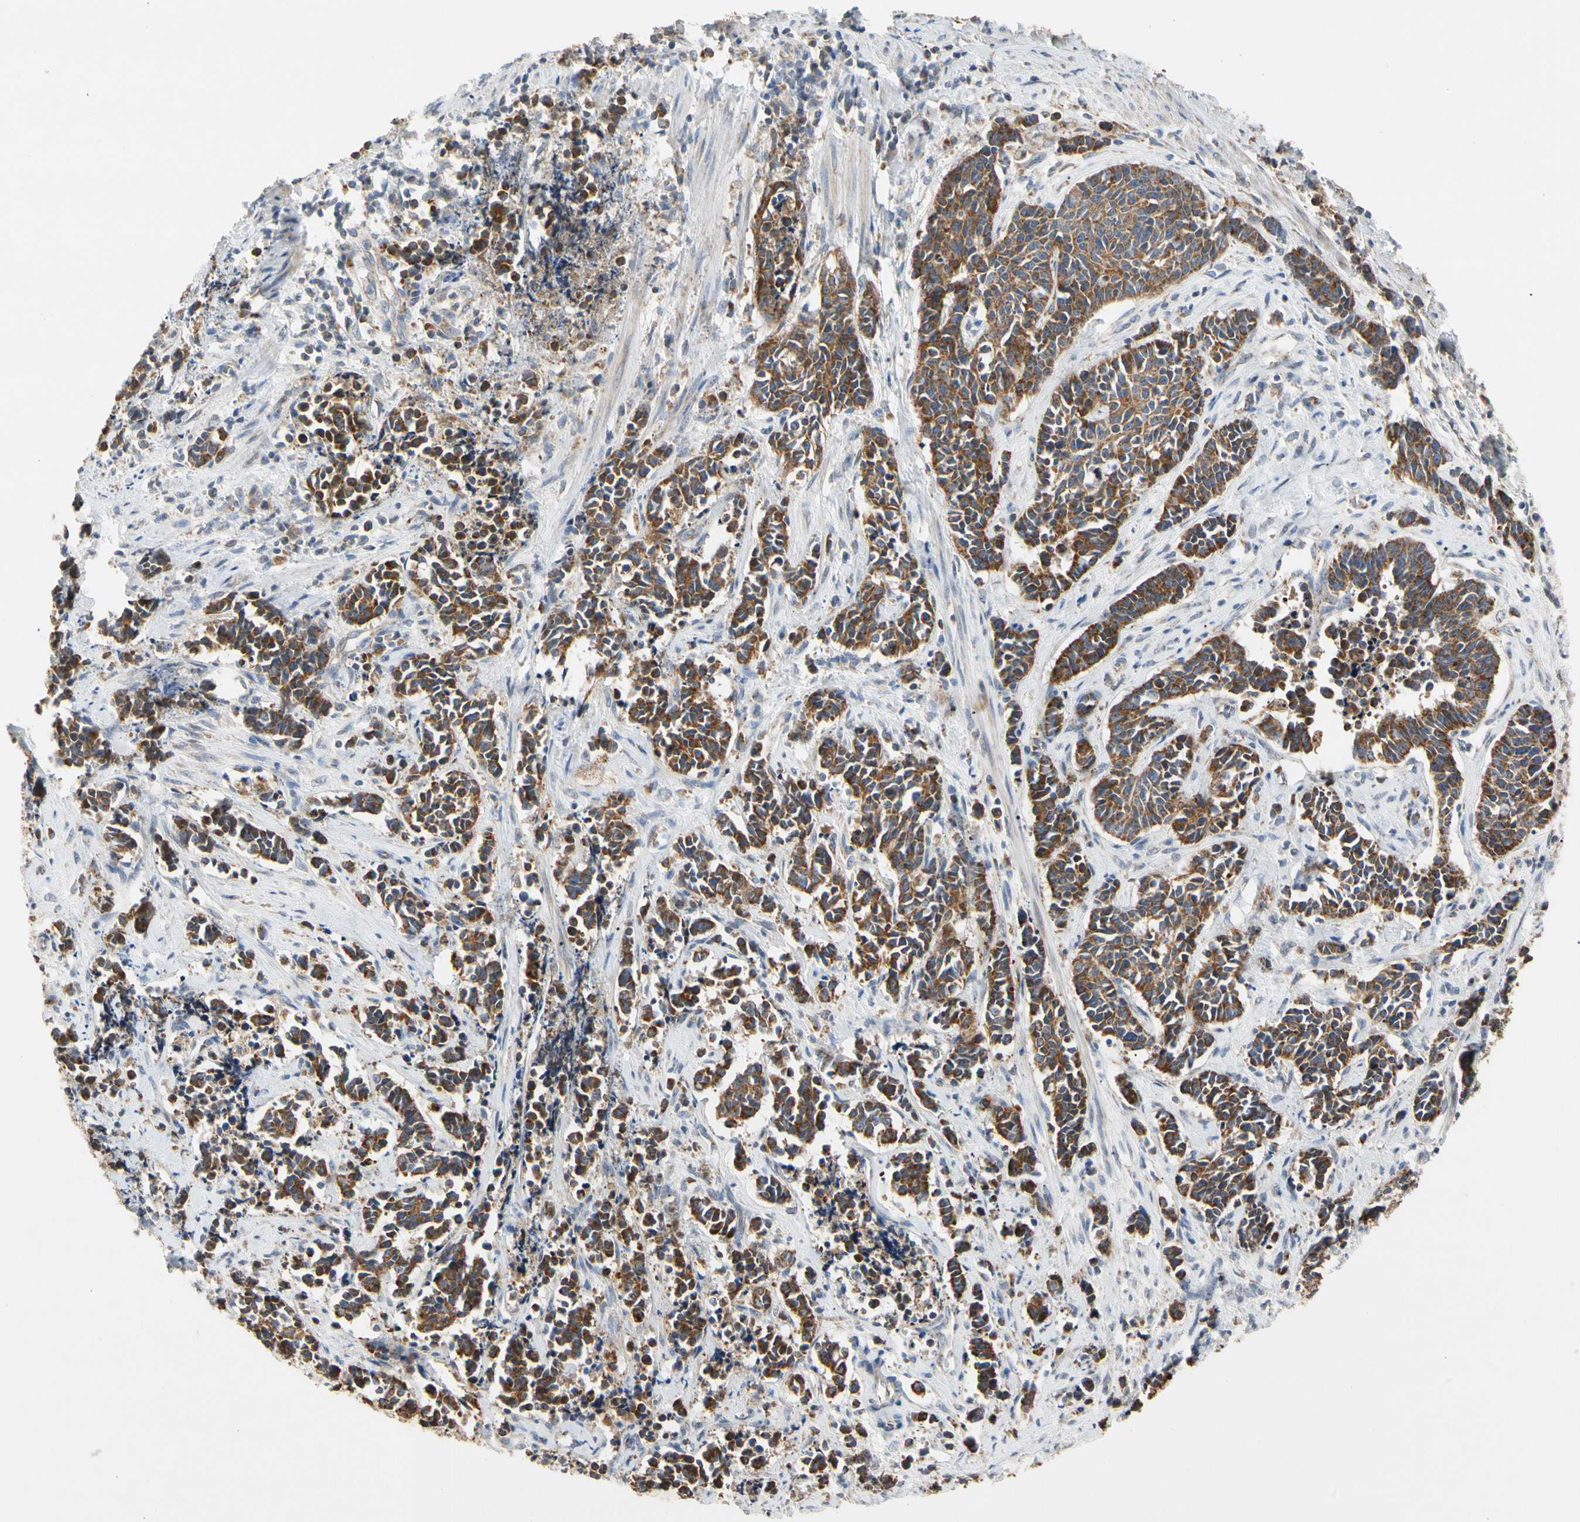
{"staining": {"intensity": "strong", "quantity": ">75%", "location": "cytoplasmic/membranous"}, "tissue": "cervical cancer", "cell_type": "Tumor cells", "image_type": "cancer", "snomed": [{"axis": "morphology", "description": "Squamous cell carcinoma, NOS"}, {"axis": "topography", "description": "Cervix"}], "caption": "The histopathology image displays staining of cervical squamous cell carcinoma, revealing strong cytoplasmic/membranous protein positivity (brown color) within tumor cells.", "gene": "GPD2", "patient": {"sex": "female", "age": 35}}